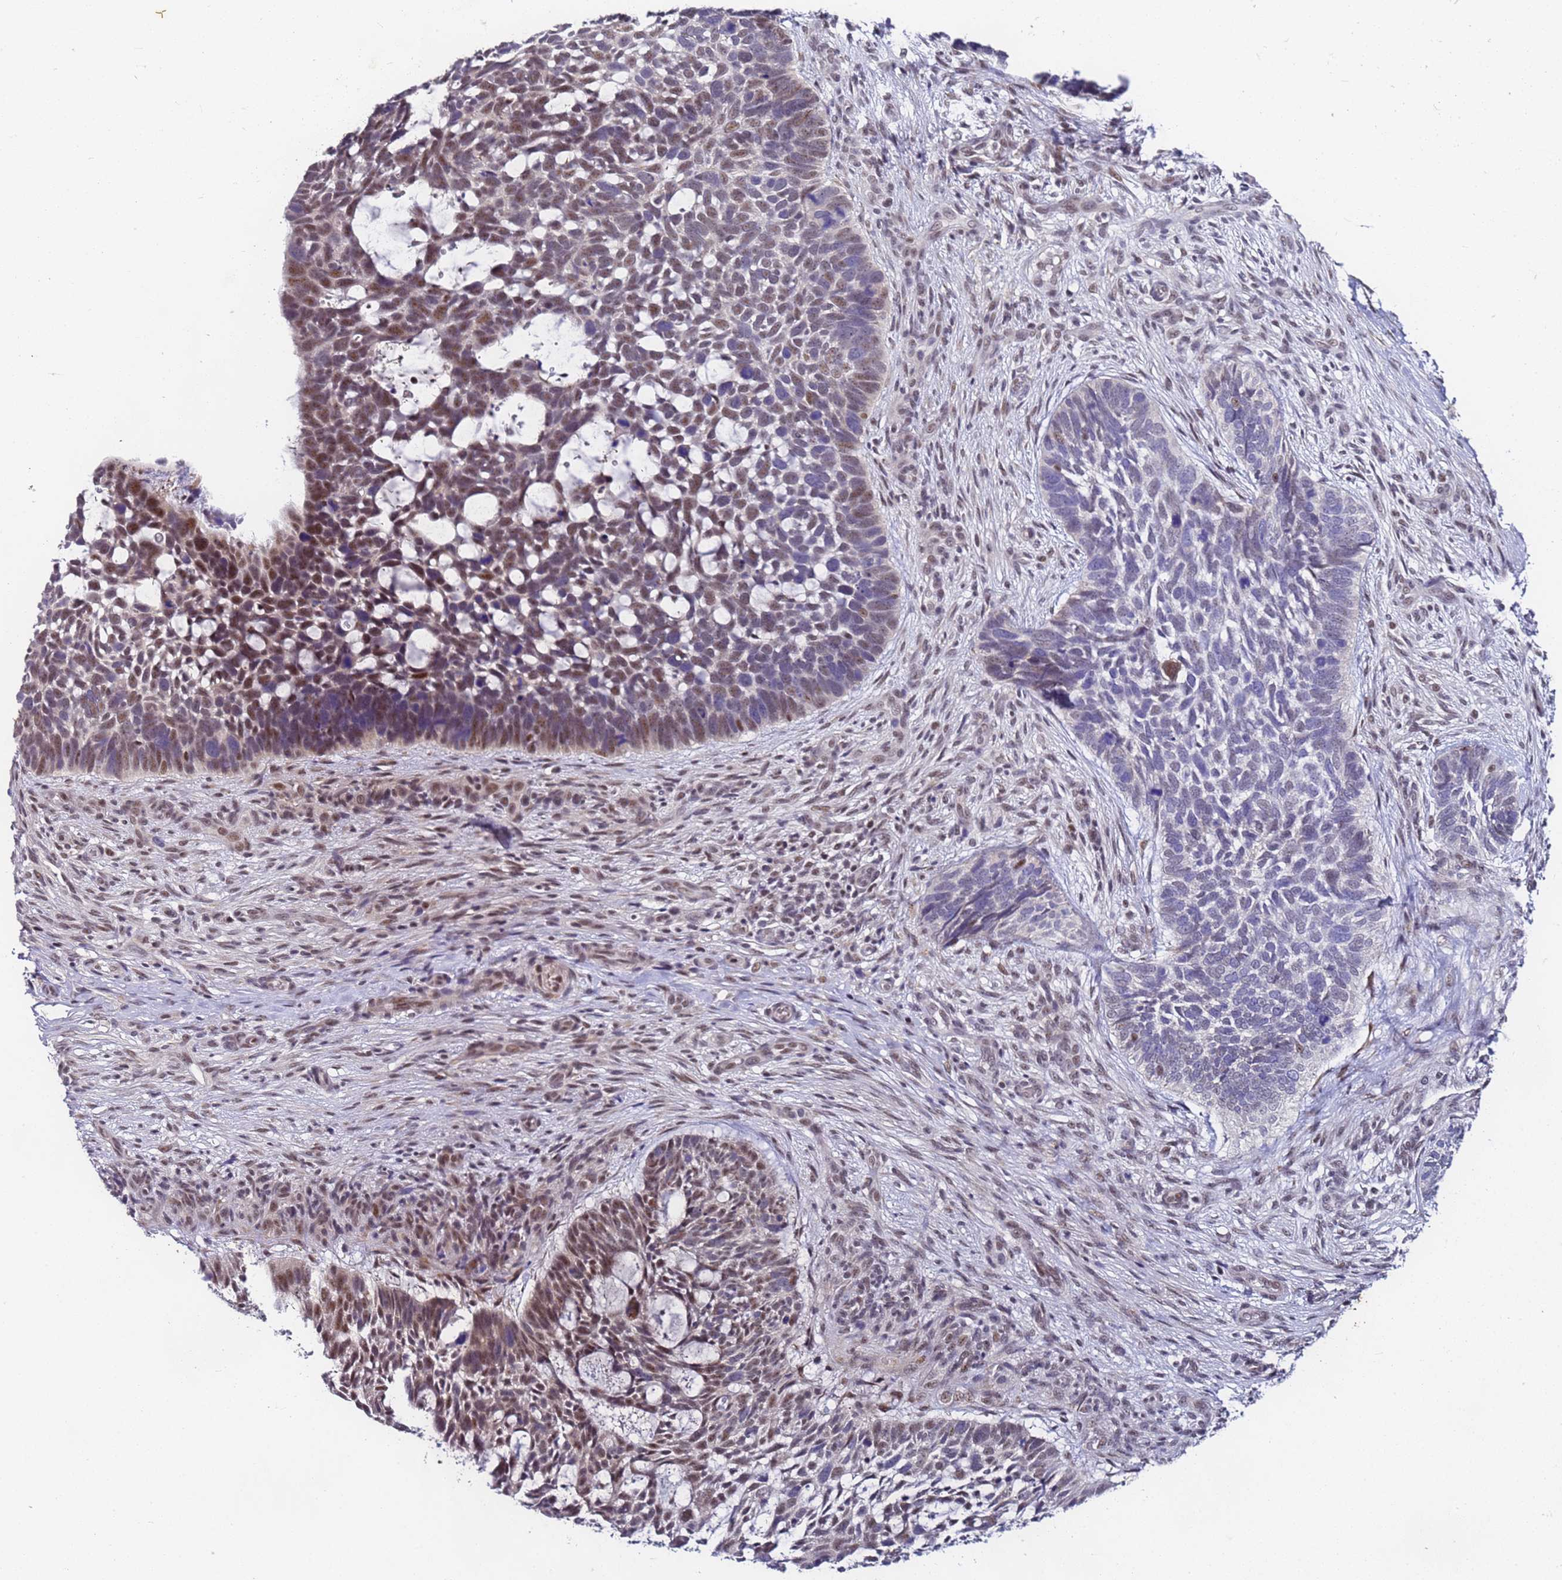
{"staining": {"intensity": "moderate", "quantity": "25%-75%", "location": "nuclear"}, "tissue": "skin cancer", "cell_type": "Tumor cells", "image_type": "cancer", "snomed": [{"axis": "morphology", "description": "Basal cell carcinoma"}, {"axis": "topography", "description": "Skin"}], "caption": "Skin basal cell carcinoma stained with IHC displays moderate nuclear staining in approximately 25%-75% of tumor cells. The staining is performed using DAB (3,3'-diaminobenzidine) brown chromogen to label protein expression. The nuclei are counter-stained blue using hematoxylin.", "gene": "FNBP4", "patient": {"sex": "male", "age": 88}}